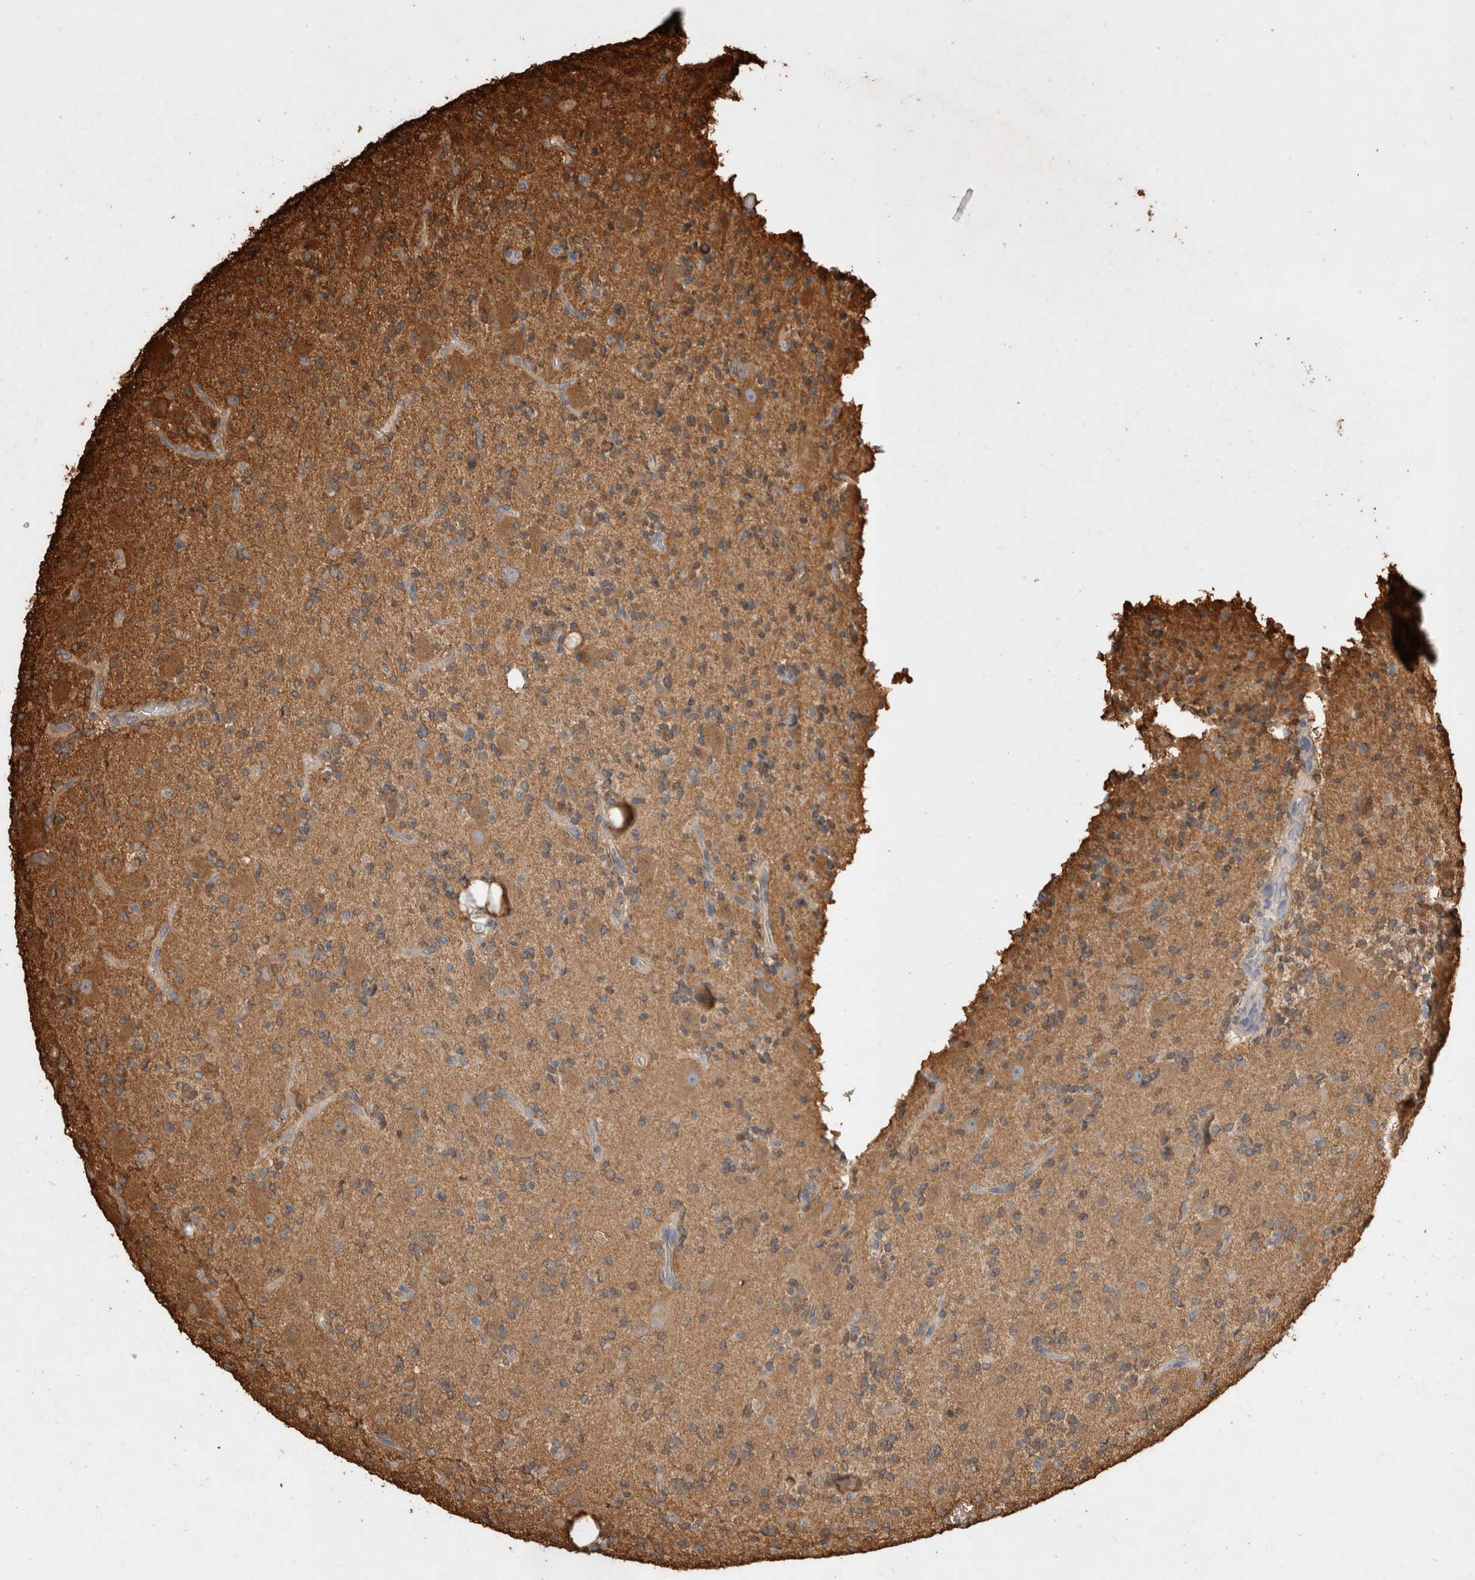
{"staining": {"intensity": "moderate", "quantity": "<25%", "location": "cytoplasmic/membranous"}, "tissue": "glioma", "cell_type": "Tumor cells", "image_type": "cancer", "snomed": [{"axis": "morphology", "description": "Glioma, malignant, High grade"}, {"axis": "topography", "description": "Brain"}], "caption": "Immunohistochemical staining of glioma demonstrates low levels of moderate cytoplasmic/membranous staining in about <25% of tumor cells. (DAB (3,3'-diaminobenzidine) IHC, brown staining for protein, blue staining for nuclei).", "gene": "ZNF397", "patient": {"sex": "male", "age": 34}}